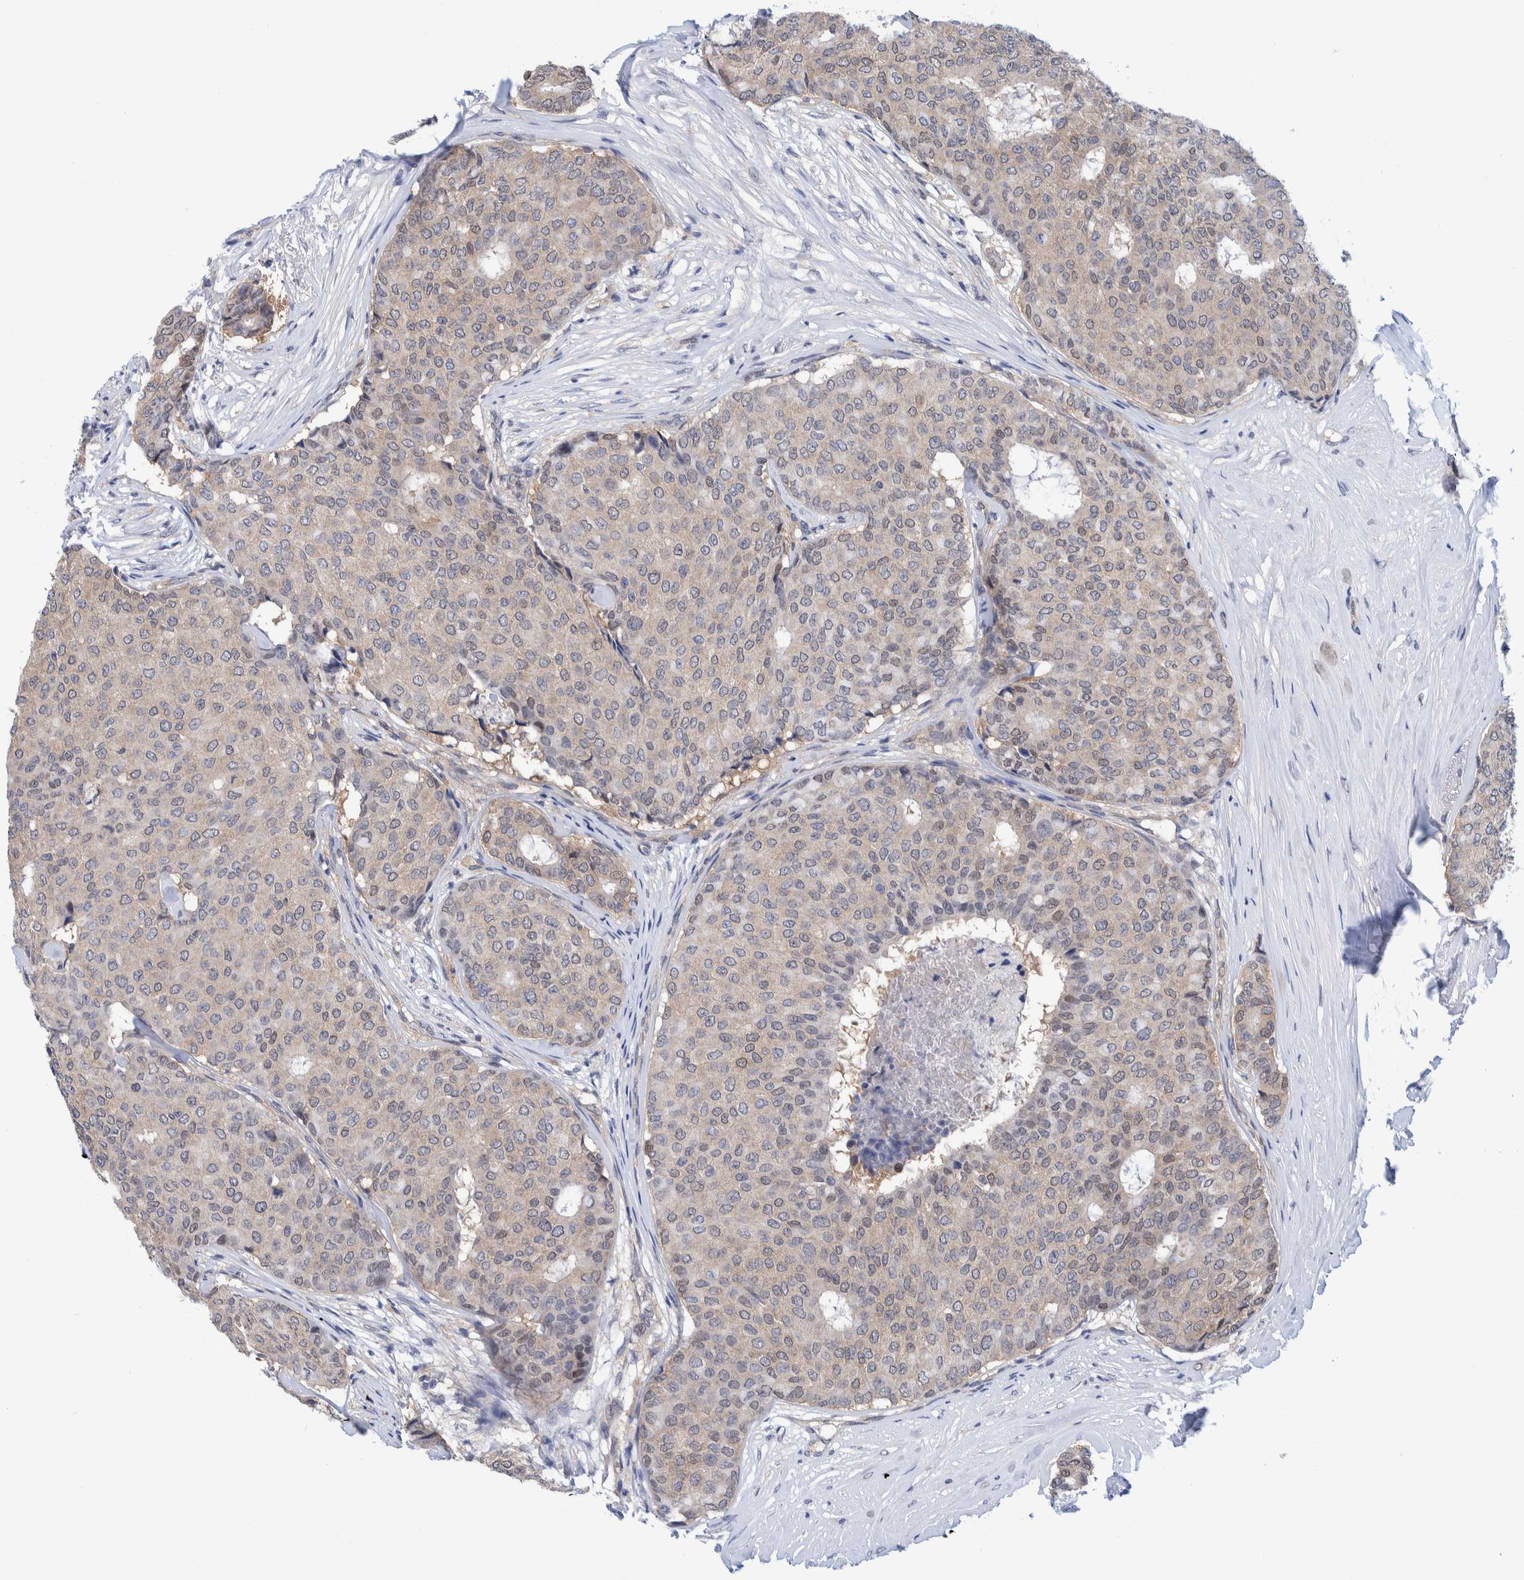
{"staining": {"intensity": "weak", "quantity": "<25%", "location": "cytoplasmic/membranous,nuclear"}, "tissue": "breast cancer", "cell_type": "Tumor cells", "image_type": "cancer", "snomed": [{"axis": "morphology", "description": "Duct carcinoma"}, {"axis": "topography", "description": "Breast"}], "caption": "This photomicrograph is of breast cancer stained with IHC to label a protein in brown with the nuclei are counter-stained blue. There is no expression in tumor cells.", "gene": "PFAS", "patient": {"sex": "female", "age": 75}}